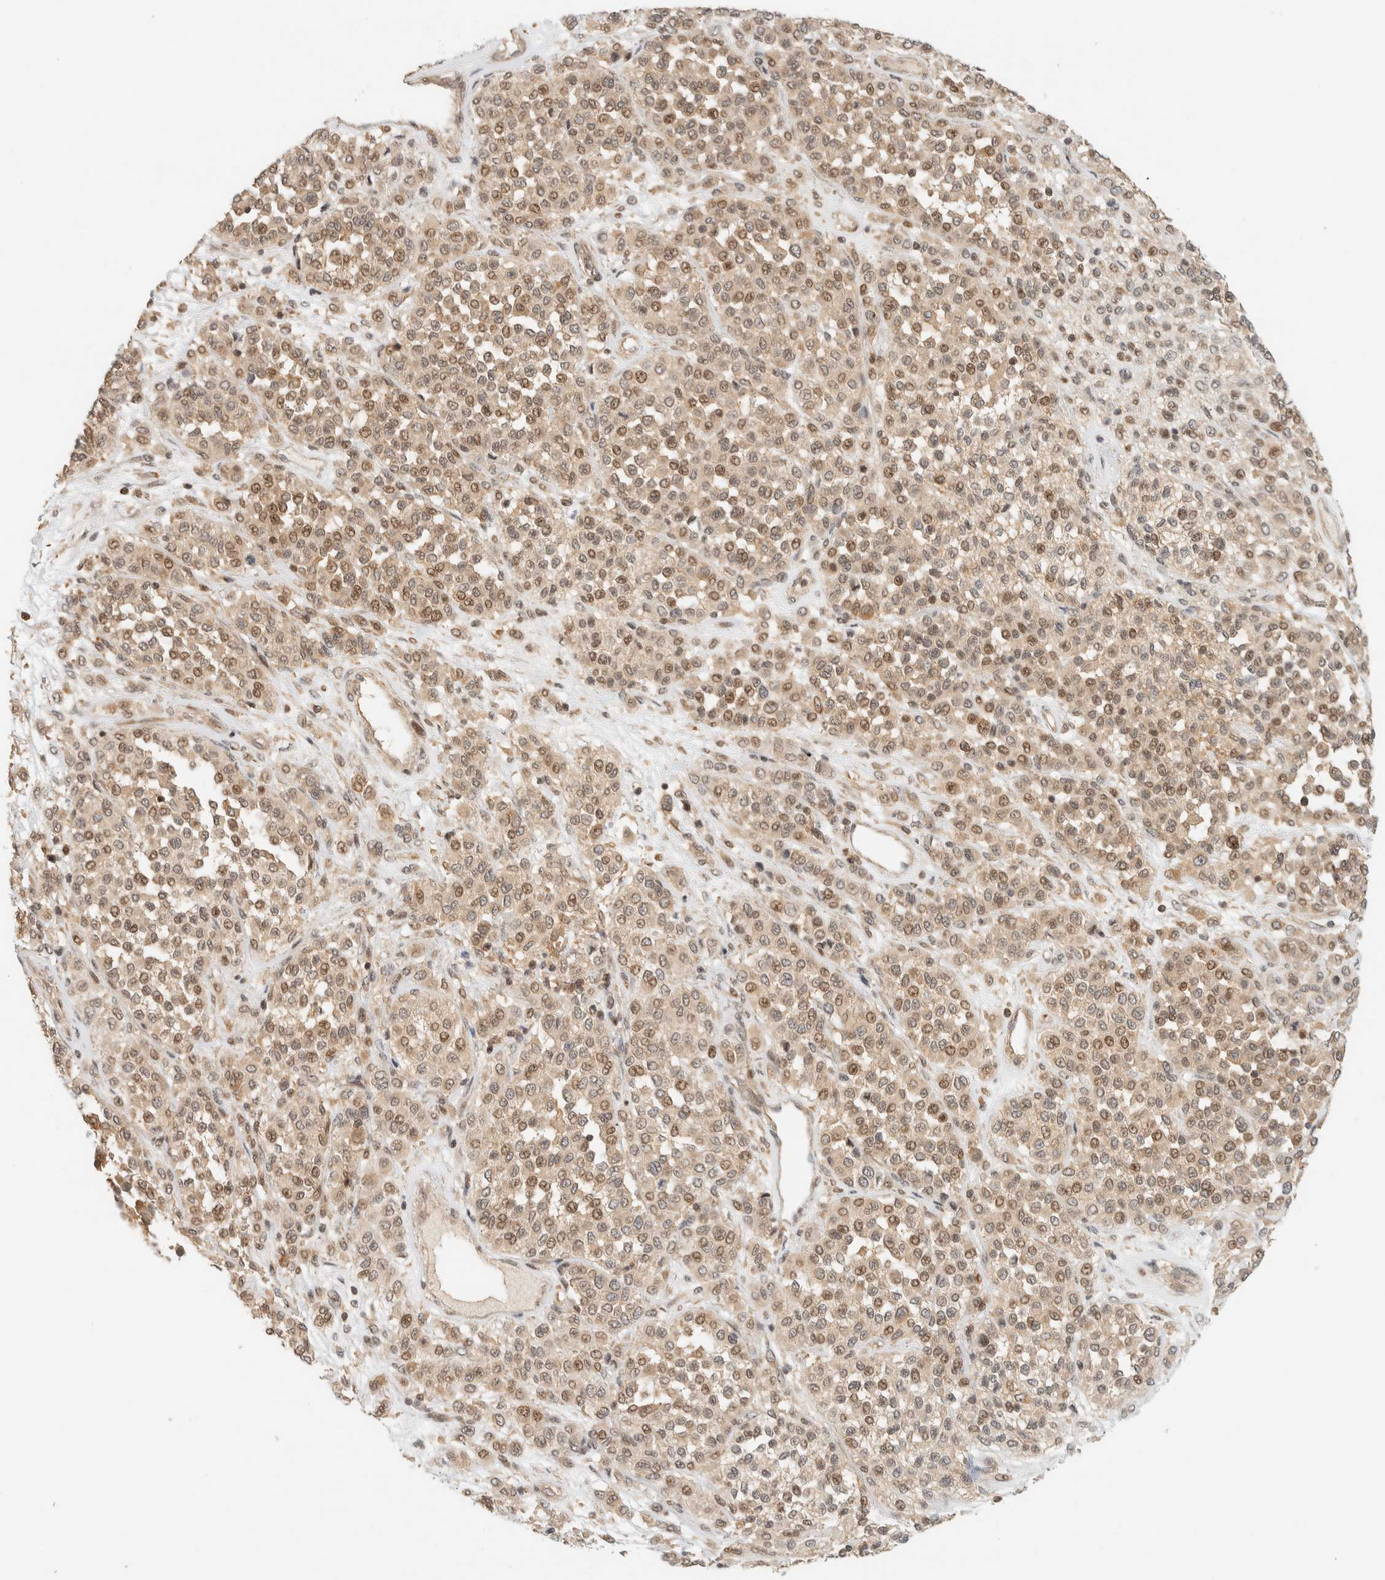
{"staining": {"intensity": "weak", "quantity": ">75%", "location": "cytoplasmic/membranous,nuclear"}, "tissue": "melanoma", "cell_type": "Tumor cells", "image_type": "cancer", "snomed": [{"axis": "morphology", "description": "Malignant melanoma, Metastatic site"}, {"axis": "topography", "description": "Pancreas"}], "caption": "DAB (3,3'-diaminobenzidine) immunohistochemical staining of malignant melanoma (metastatic site) exhibits weak cytoplasmic/membranous and nuclear protein expression in about >75% of tumor cells.", "gene": "ARFGEF1", "patient": {"sex": "female", "age": 30}}